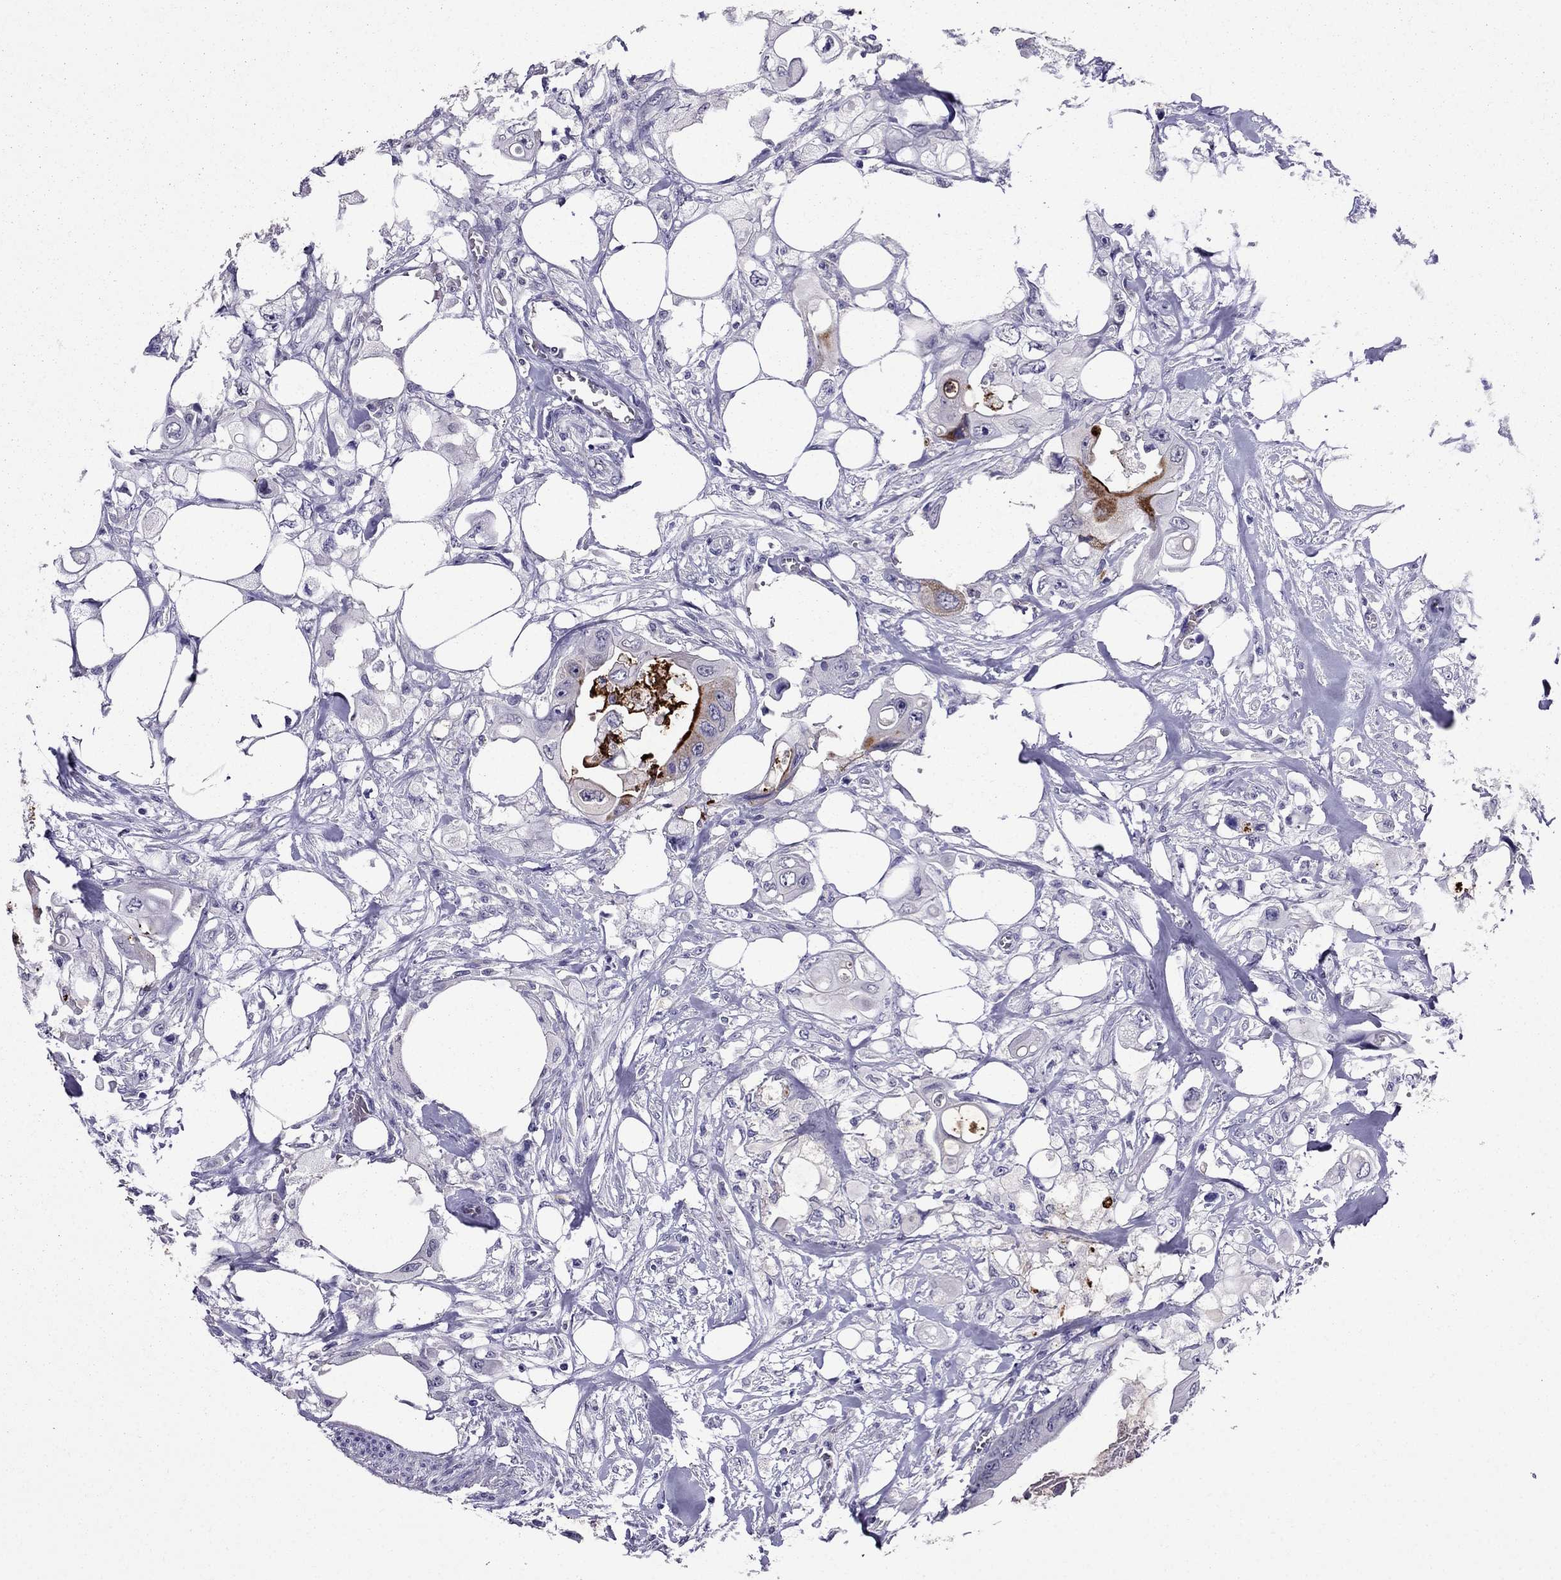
{"staining": {"intensity": "negative", "quantity": "none", "location": "none"}, "tissue": "colorectal cancer", "cell_type": "Tumor cells", "image_type": "cancer", "snomed": [{"axis": "morphology", "description": "Adenocarcinoma, NOS"}, {"axis": "topography", "description": "Rectum"}], "caption": "IHC of human adenocarcinoma (colorectal) displays no staining in tumor cells. Nuclei are stained in blue.", "gene": "OLFM4", "patient": {"sex": "male", "age": 63}}